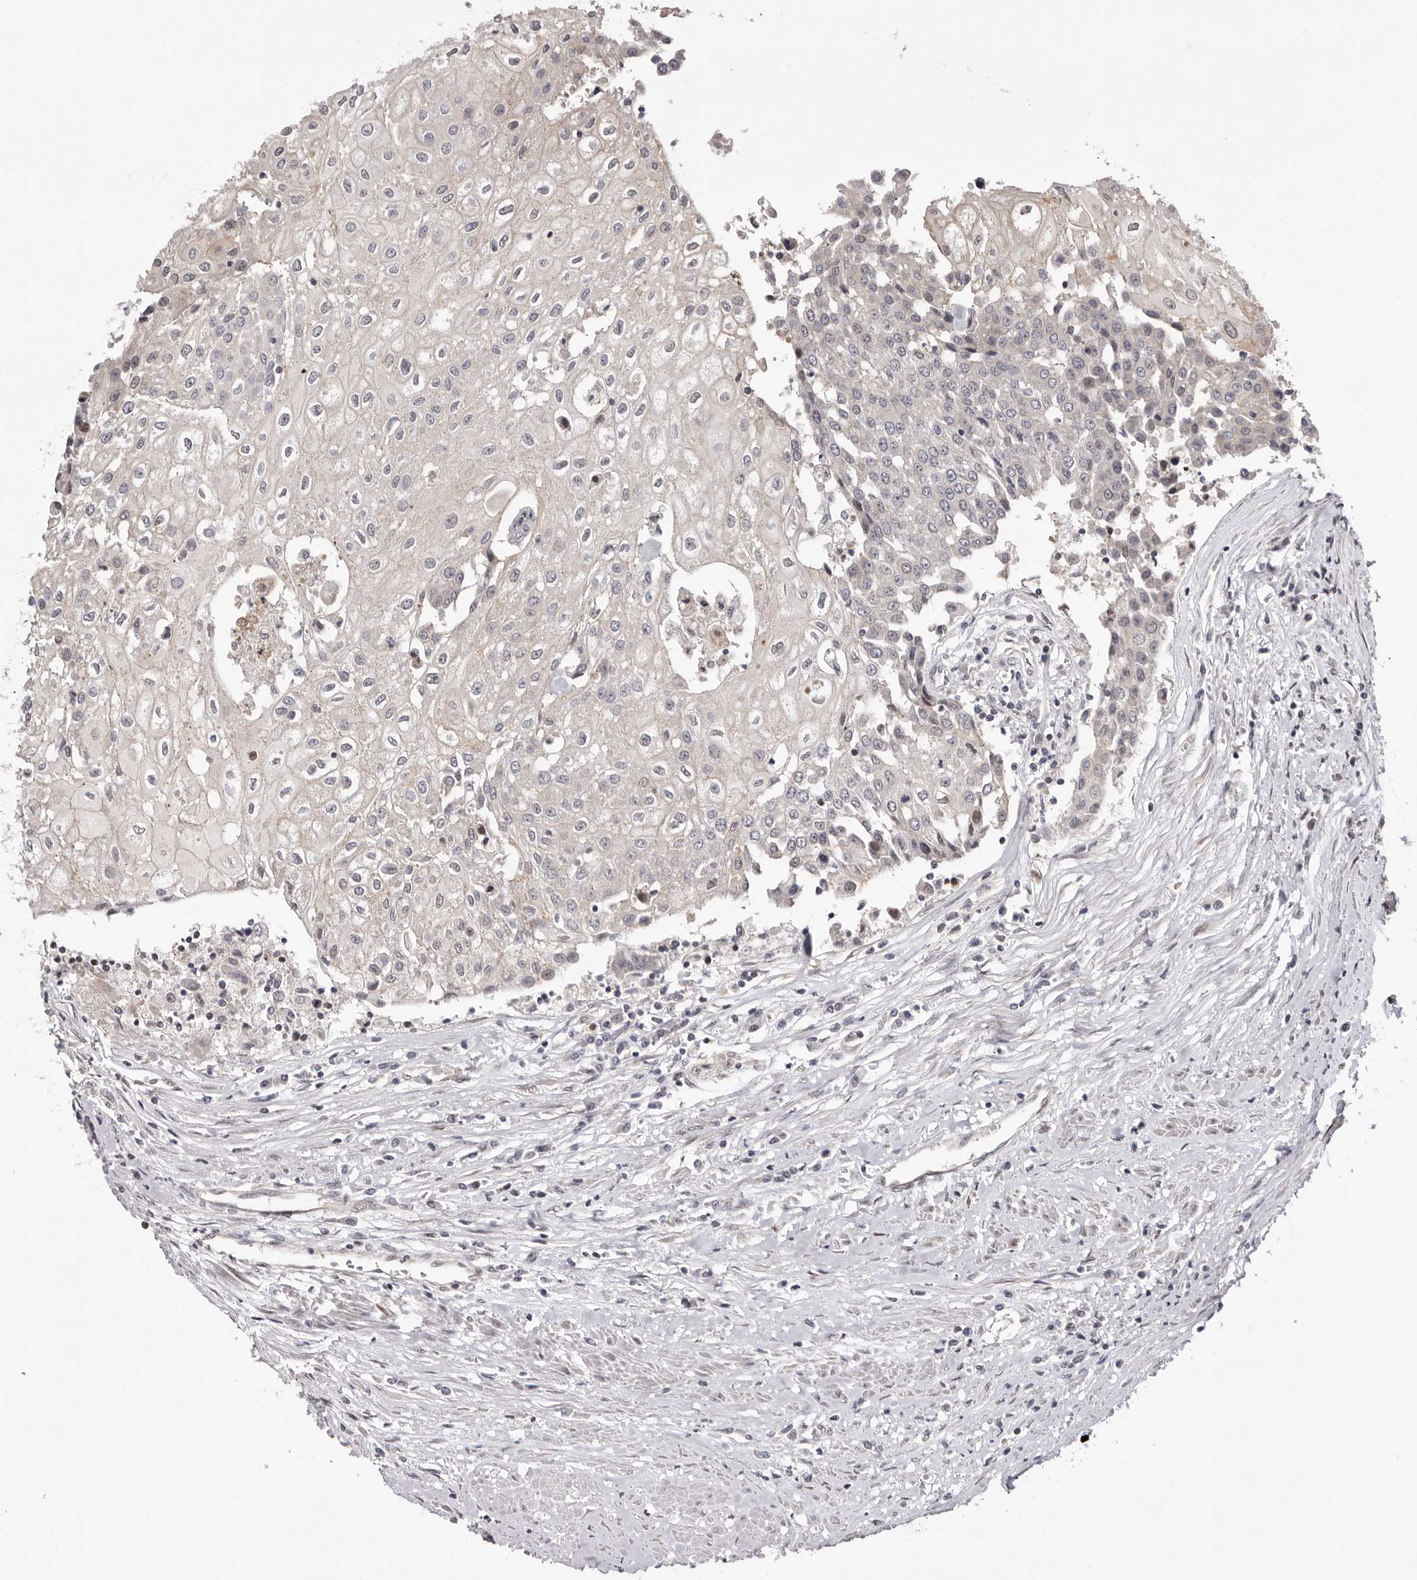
{"staining": {"intensity": "negative", "quantity": "none", "location": "none"}, "tissue": "urothelial cancer", "cell_type": "Tumor cells", "image_type": "cancer", "snomed": [{"axis": "morphology", "description": "Urothelial carcinoma, High grade"}, {"axis": "topography", "description": "Urinary bladder"}], "caption": "A high-resolution micrograph shows immunohistochemistry (IHC) staining of urothelial cancer, which reveals no significant staining in tumor cells. (Immunohistochemistry (ihc), brightfield microscopy, high magnification).", "gene": "GLRX3", "patient": {"sex": "female", "age": 85}}